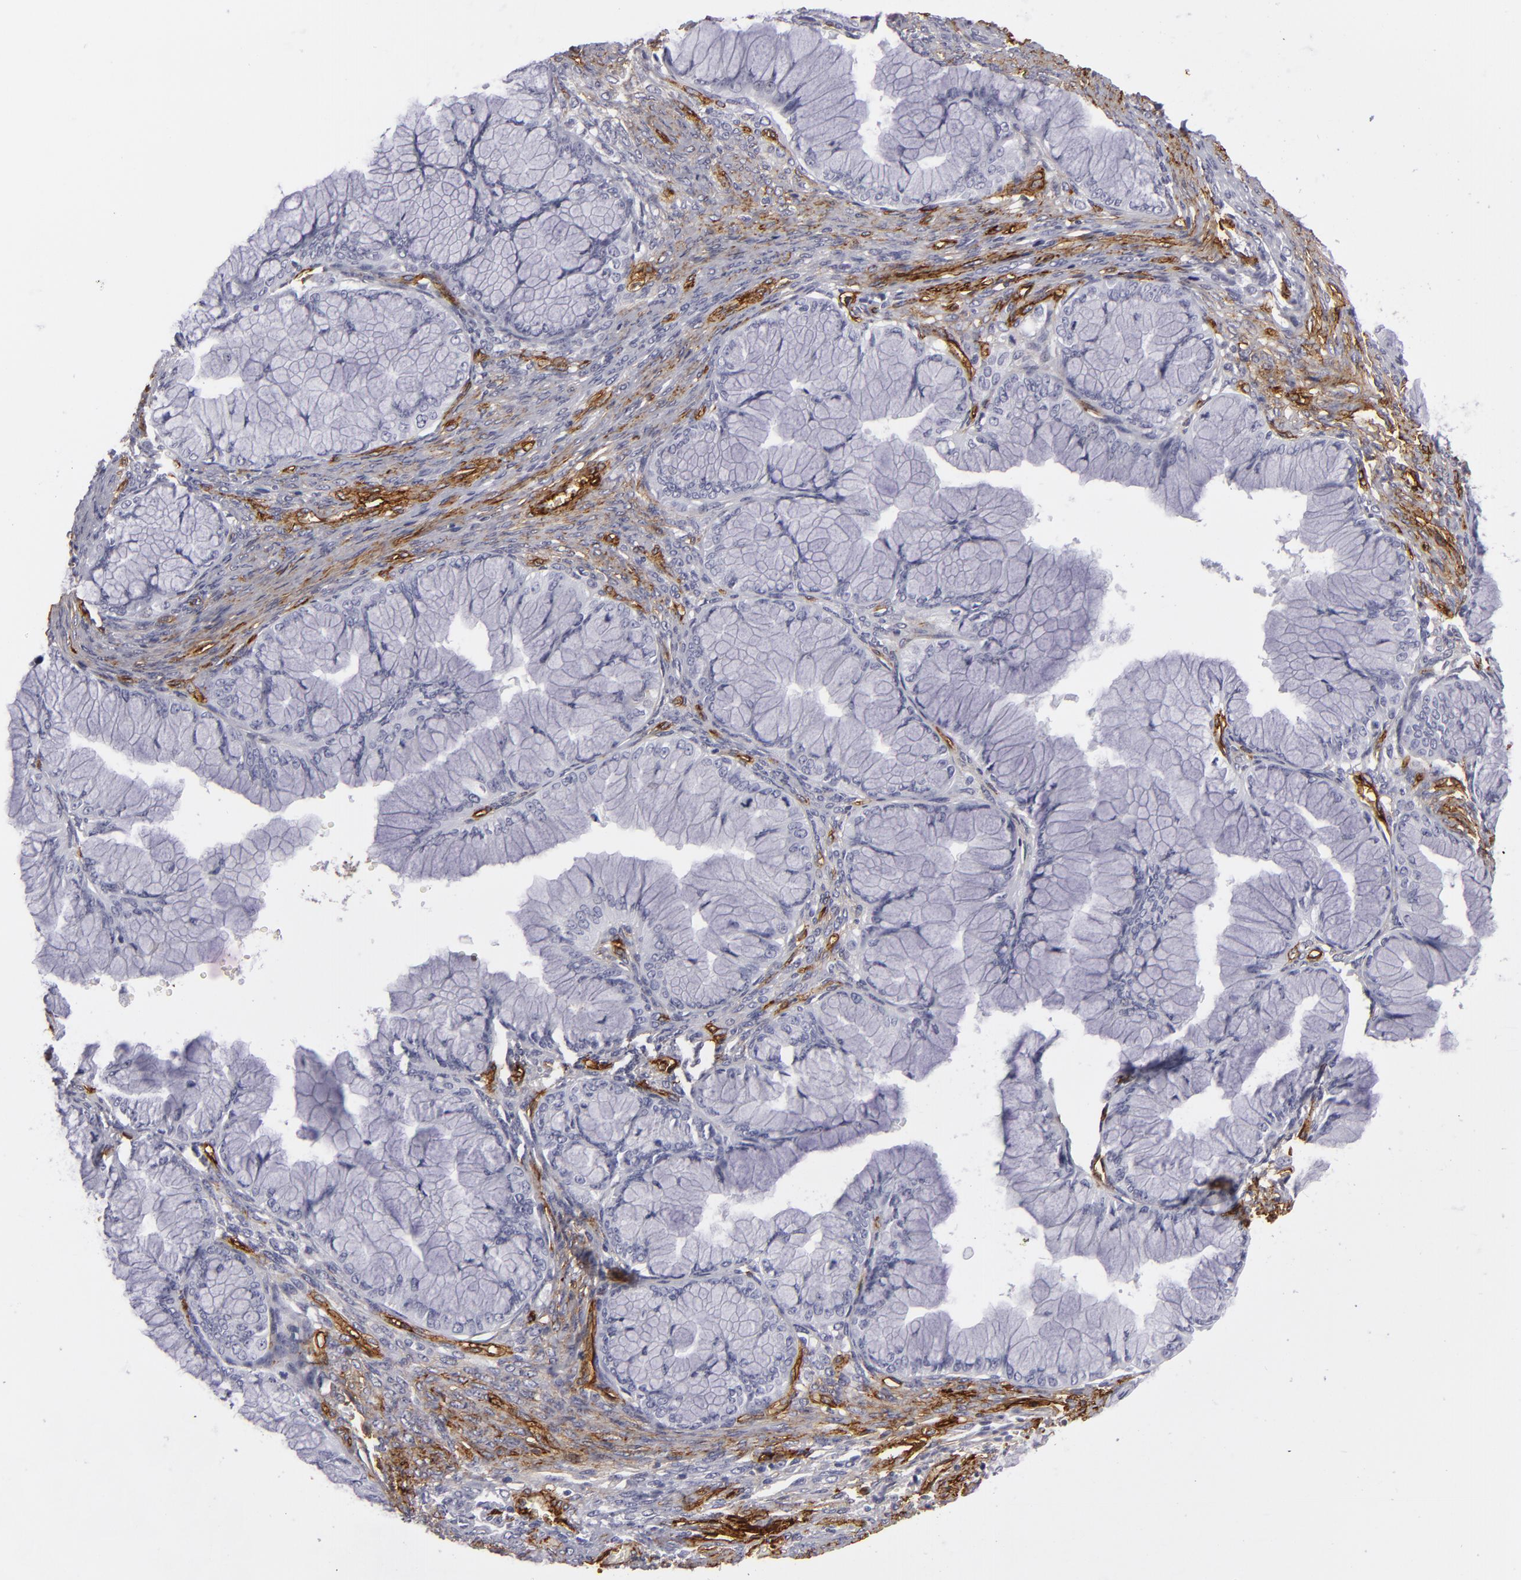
{"staining": {"intensity": "negative", "quantity": "none", "location": "none"}, "tissue": "ovarian cancer", "cell_type": "Tumor cells", "image_type": "cancer", "snomed": [{"axis": "morphology", "description": "Cystadenocarcinoma, mucinous, NOS"}, {"axis": "topography", "description": "Ovary"}], "caption": "Immunohistochemistry image of neoplastic tissue: human ovarian mucinous cystadenocarcinoma stained with DAB shows no significant protein expression in tumor cells. (Stains: DAB (3,3'-diaminobenzidine) immunohistochemistry with hematoxylin counter stain, Microscopy: brightfield microscopy at high magnification).", "gene": "MCAM", "patient": {"sex": "female", "age": 63}}